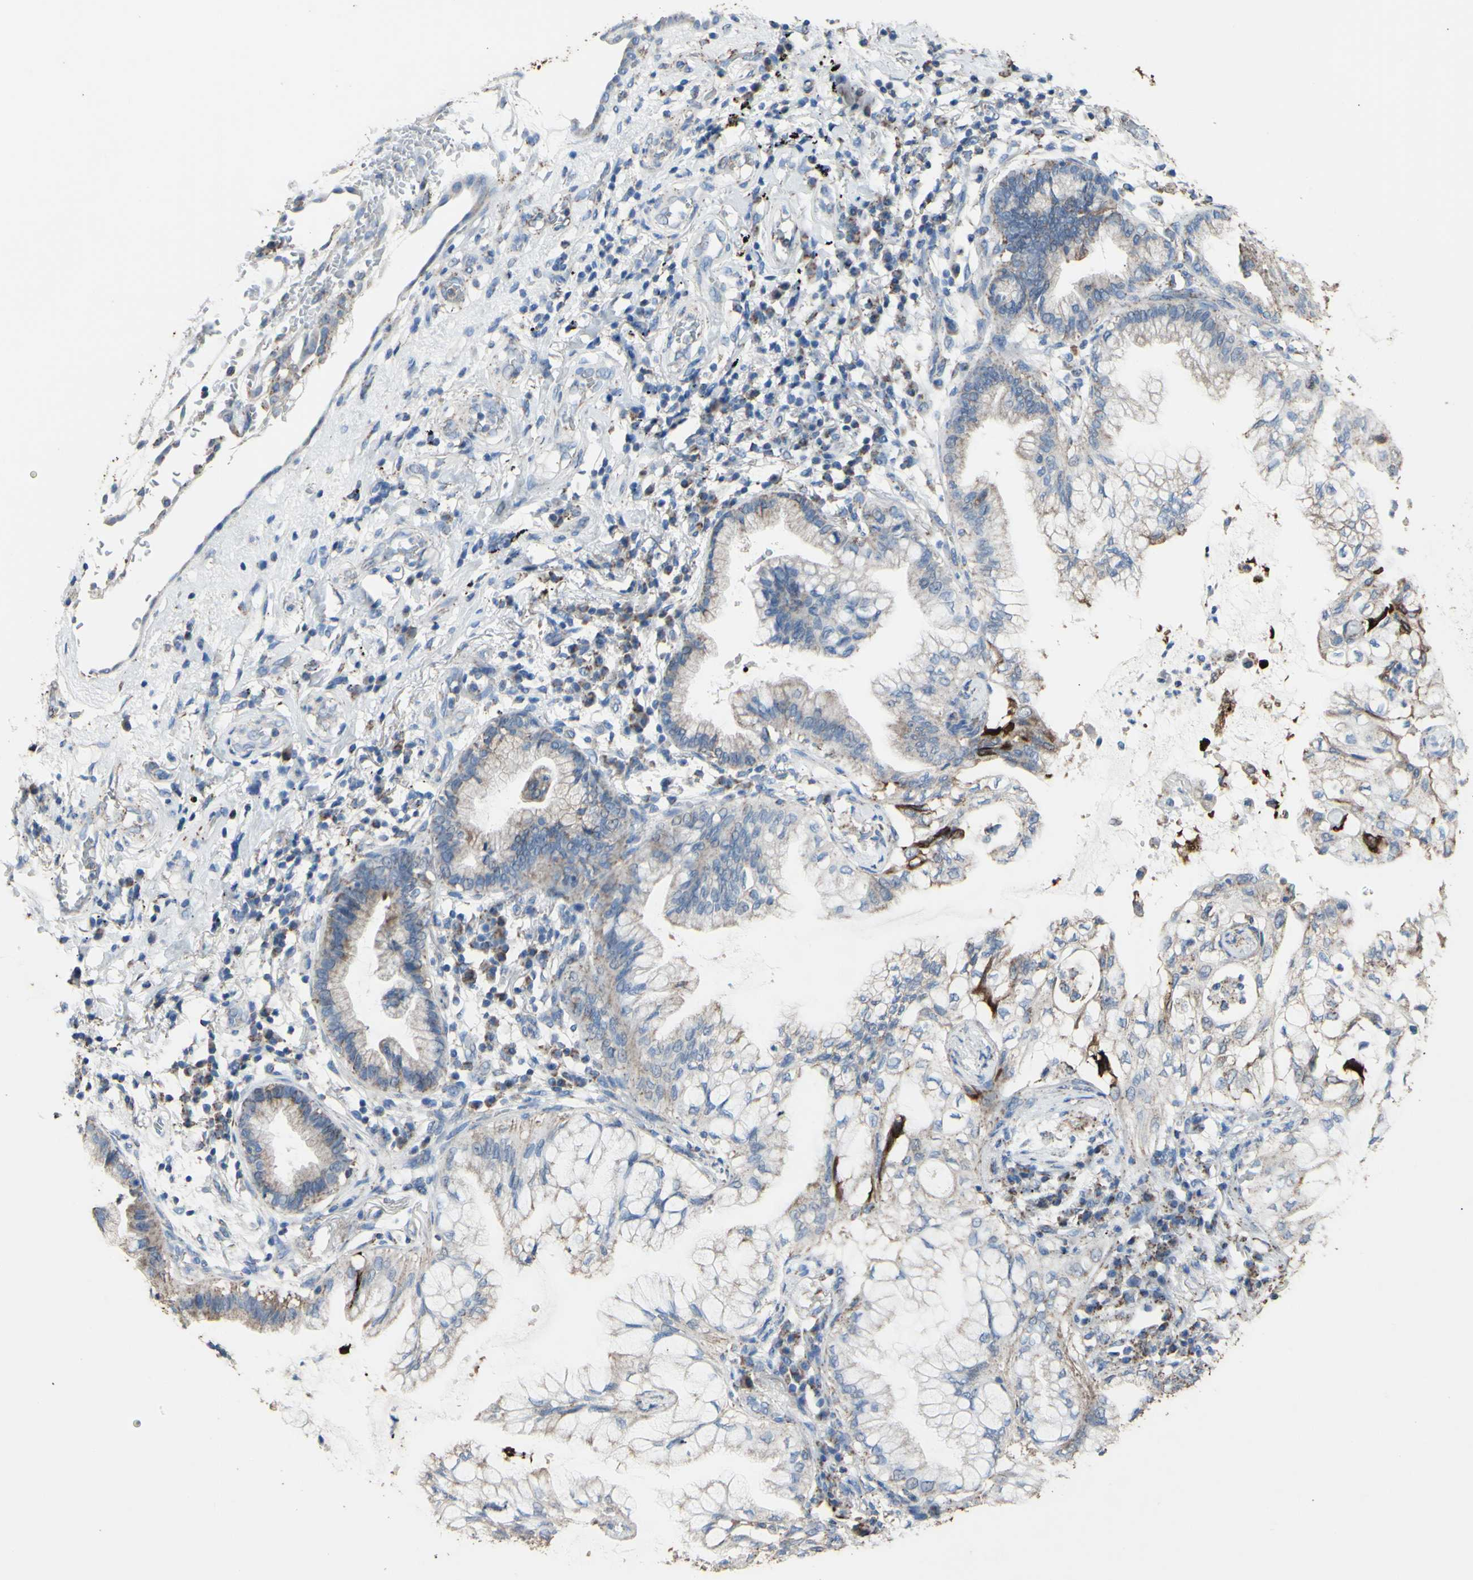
{"staining": {"intensity": "moderate", "quantity": "25%-75%", "location": "cytoplasmic/membranous"}, "tissue": "lung cancer", "cell_type": "Tumor cells", "image_type": "cancer", "snomed": [{"axis": "morphology", "description": "Adenocarcinoma, NOS"}, {"axis": "topography", "description": "Lung"}], "caption": "Tumor cells reveal moderate cytoplasmic/membranous positivity in approximately 25%-75% of cells in adenocarcinoma (lung).", "gene": "CMKLR2", "patient": {"sex": "female", "age": 70}}